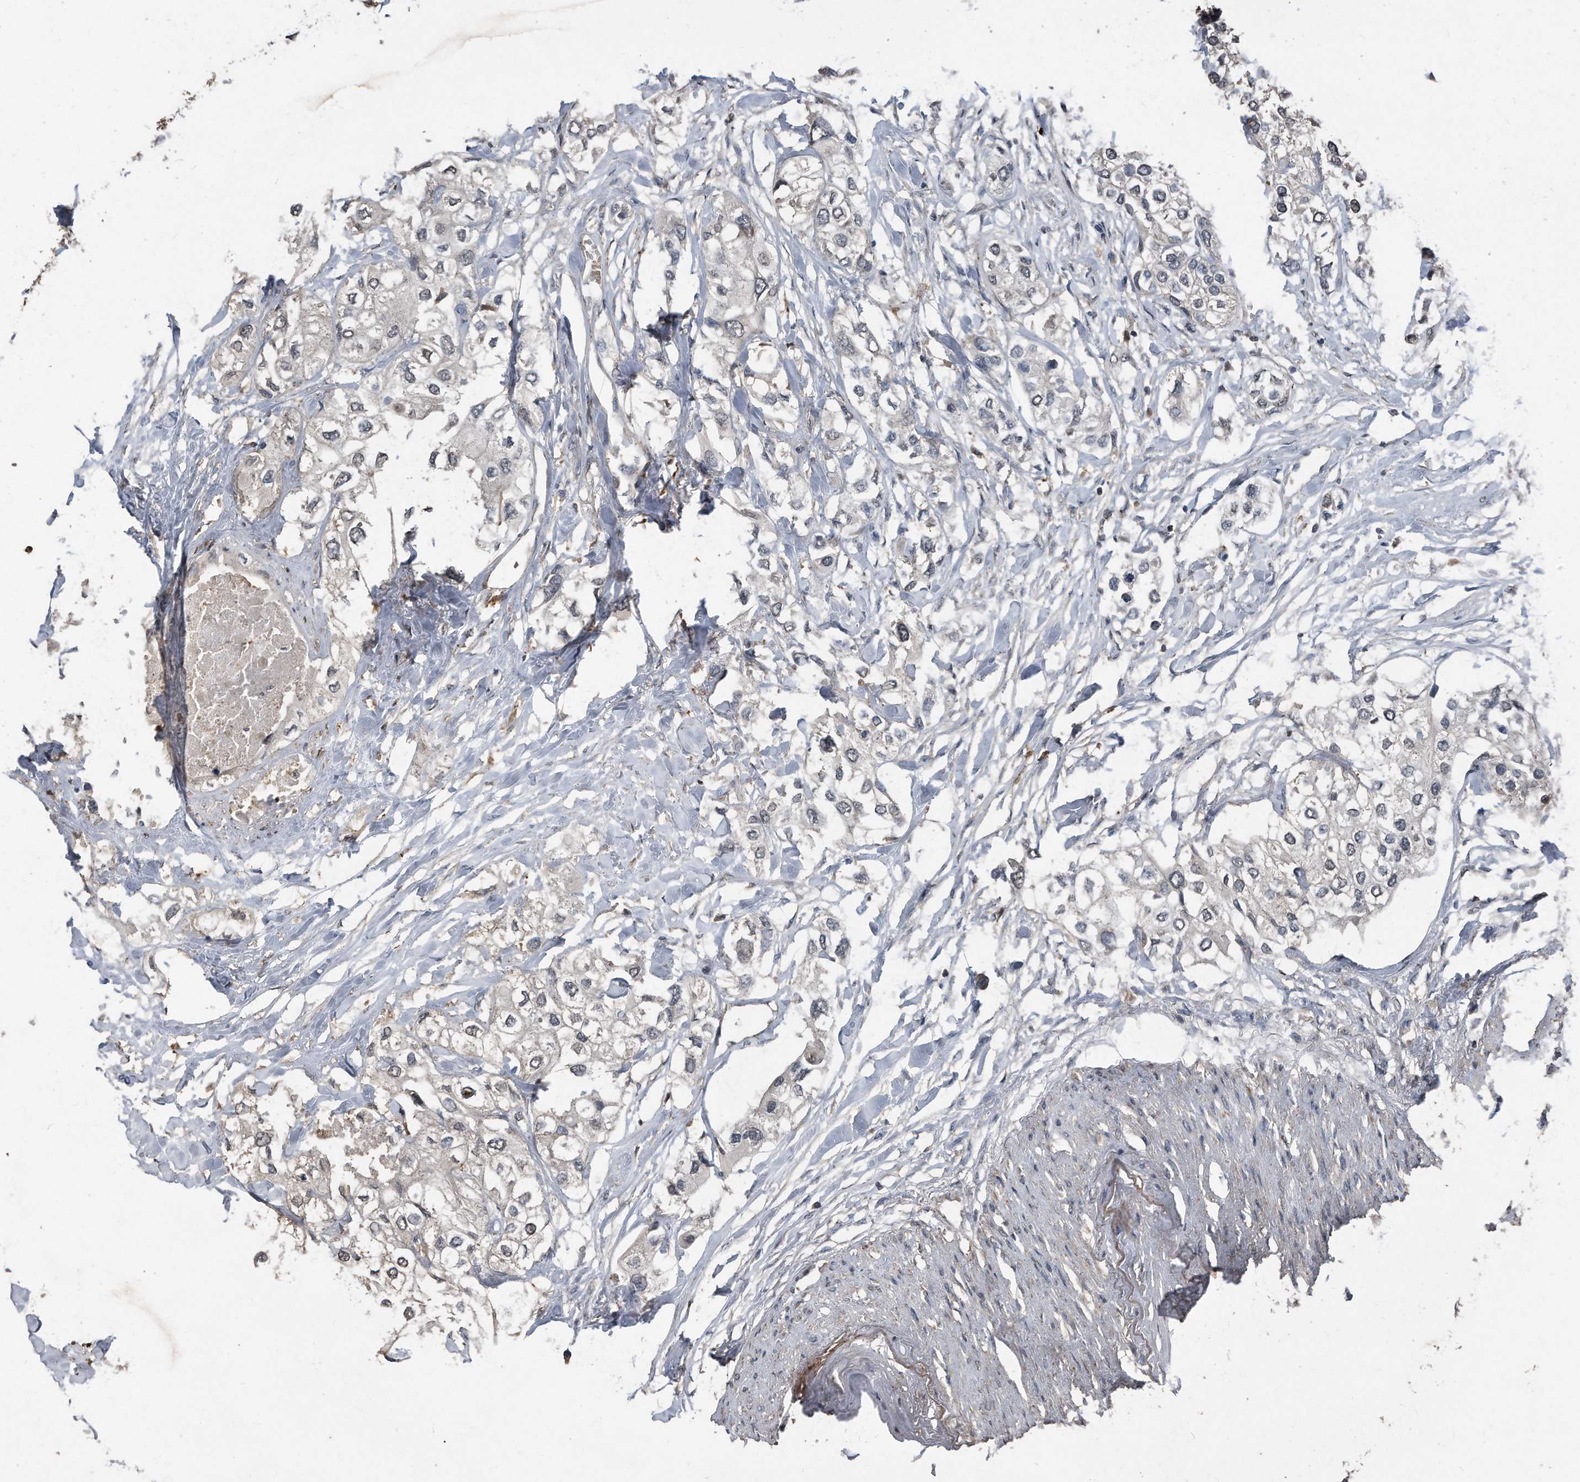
{"staining": {"intensity": "negative", "quantity": "none", "location": "none"}, "tissue": "urothelial cancer", "cell_type": "Tumor cells", "image_type": "cancer", "snomed": [{"axis": "morphology", "description": "Urothelial carcinoma, High grade"}, {"axis": "topography", "description": "Urinary bladder"}], "caption": "IHC of human urothelial cancer shows no positivity in tumor cells. Brightfield microscopy of IHC stained with DAB (brown) and hematoxylin (blue), captured at high magnification.", "gene": "ANKRD10", "patient": {"sex": "male", "age": 64}}